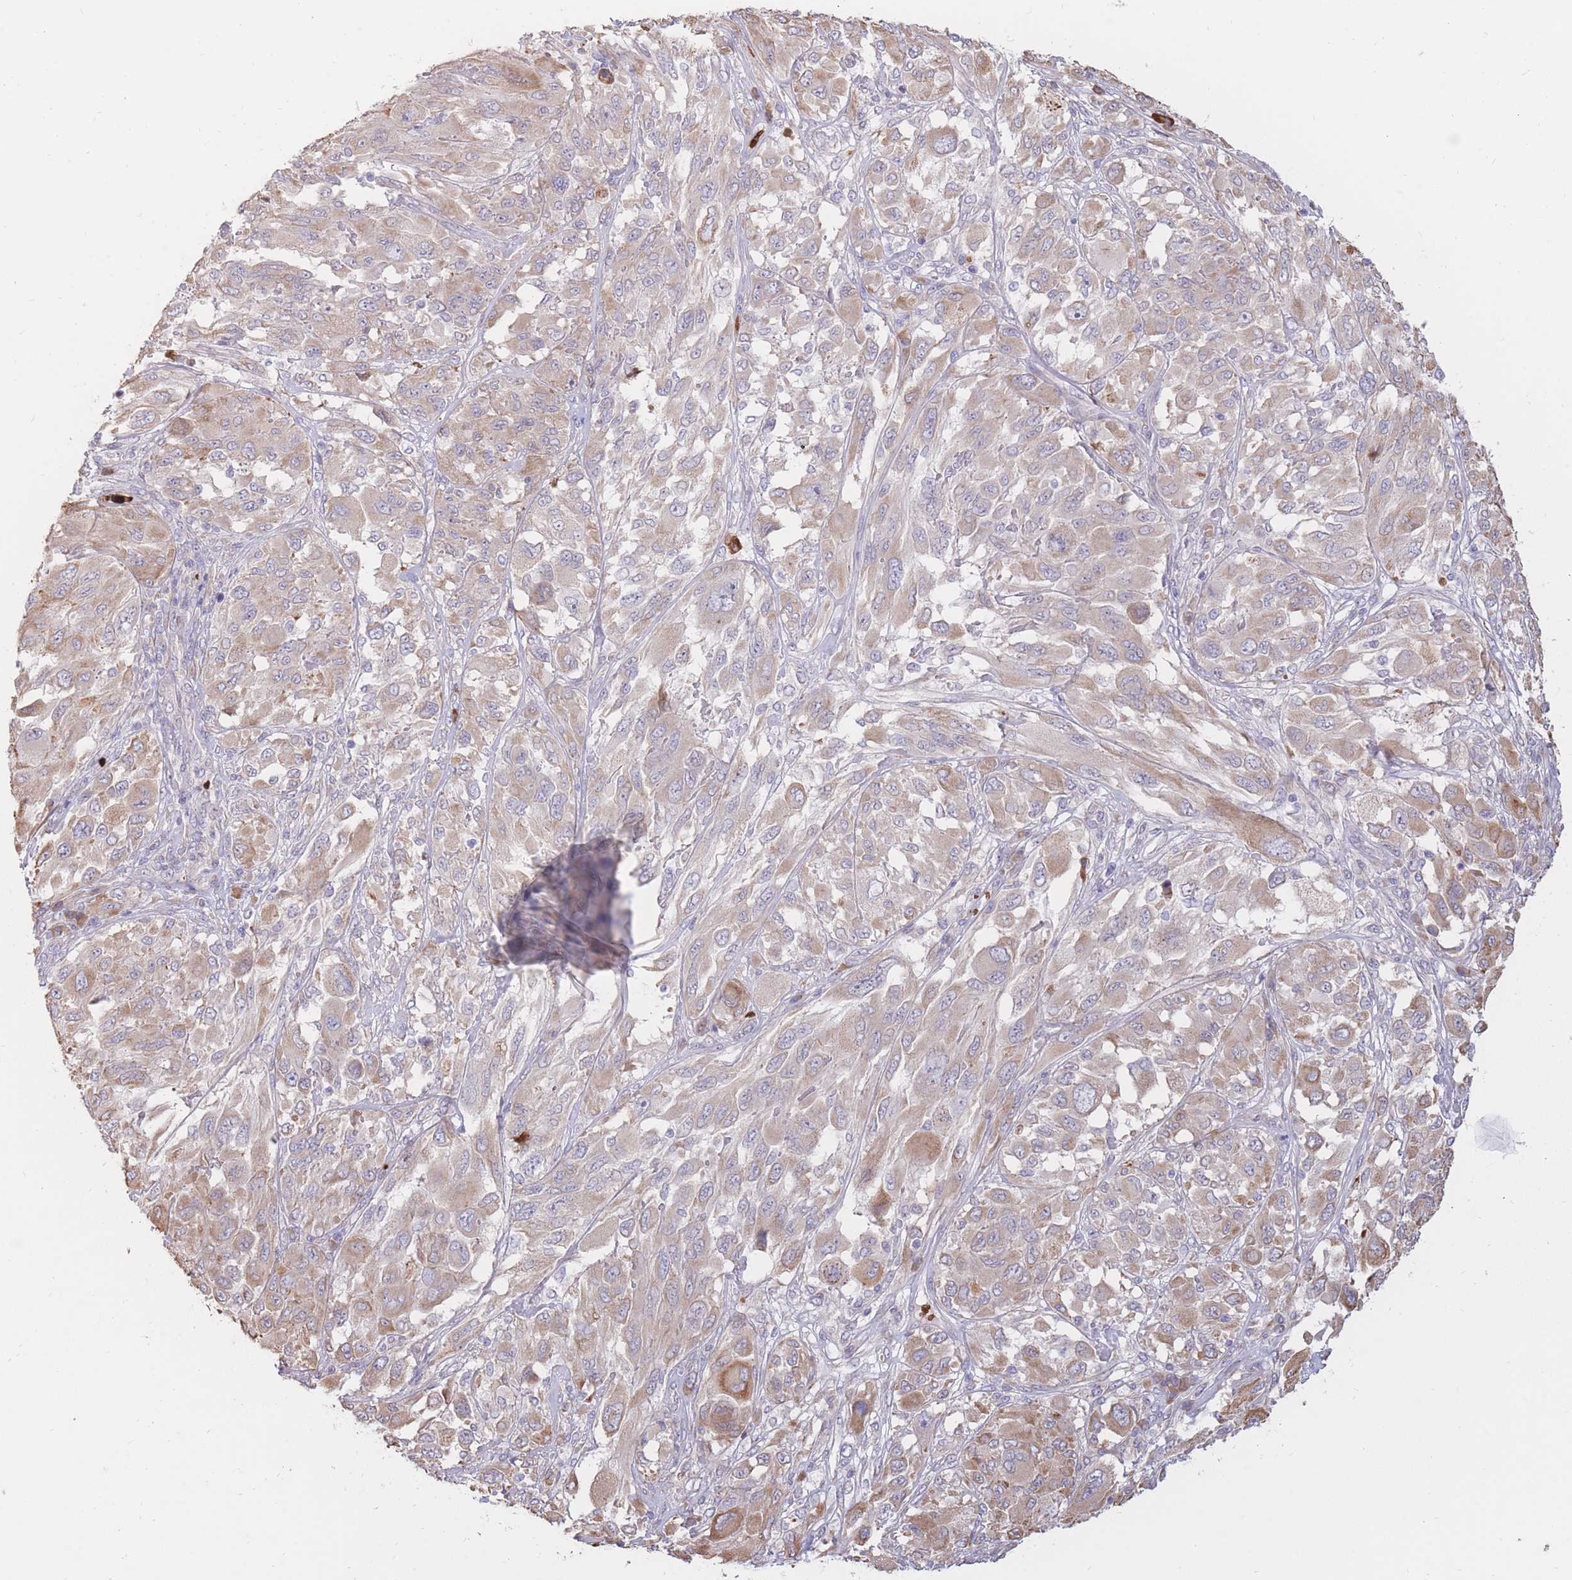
{"staining": {"intensity": "weak", "quantity": "25%-75%", "location": "cytoplasmic/membranous"}, "tissue": "melanoma", "cell_type": "Tumor cells", "image_type": "cancer", "snomed": [{"axis": "morphology", "description": "Malignant melanoma, NOS"}, {"axis": "topography", "description": "Skin"}], "caption": "Brown immunohistochemical staining in human melanoma displays weak cytoplasmic/membranous expression in approximately 25%-75% of tumor cells.", "gene": "ATP10D", "patient": {"sex": "female", "age": 91}}